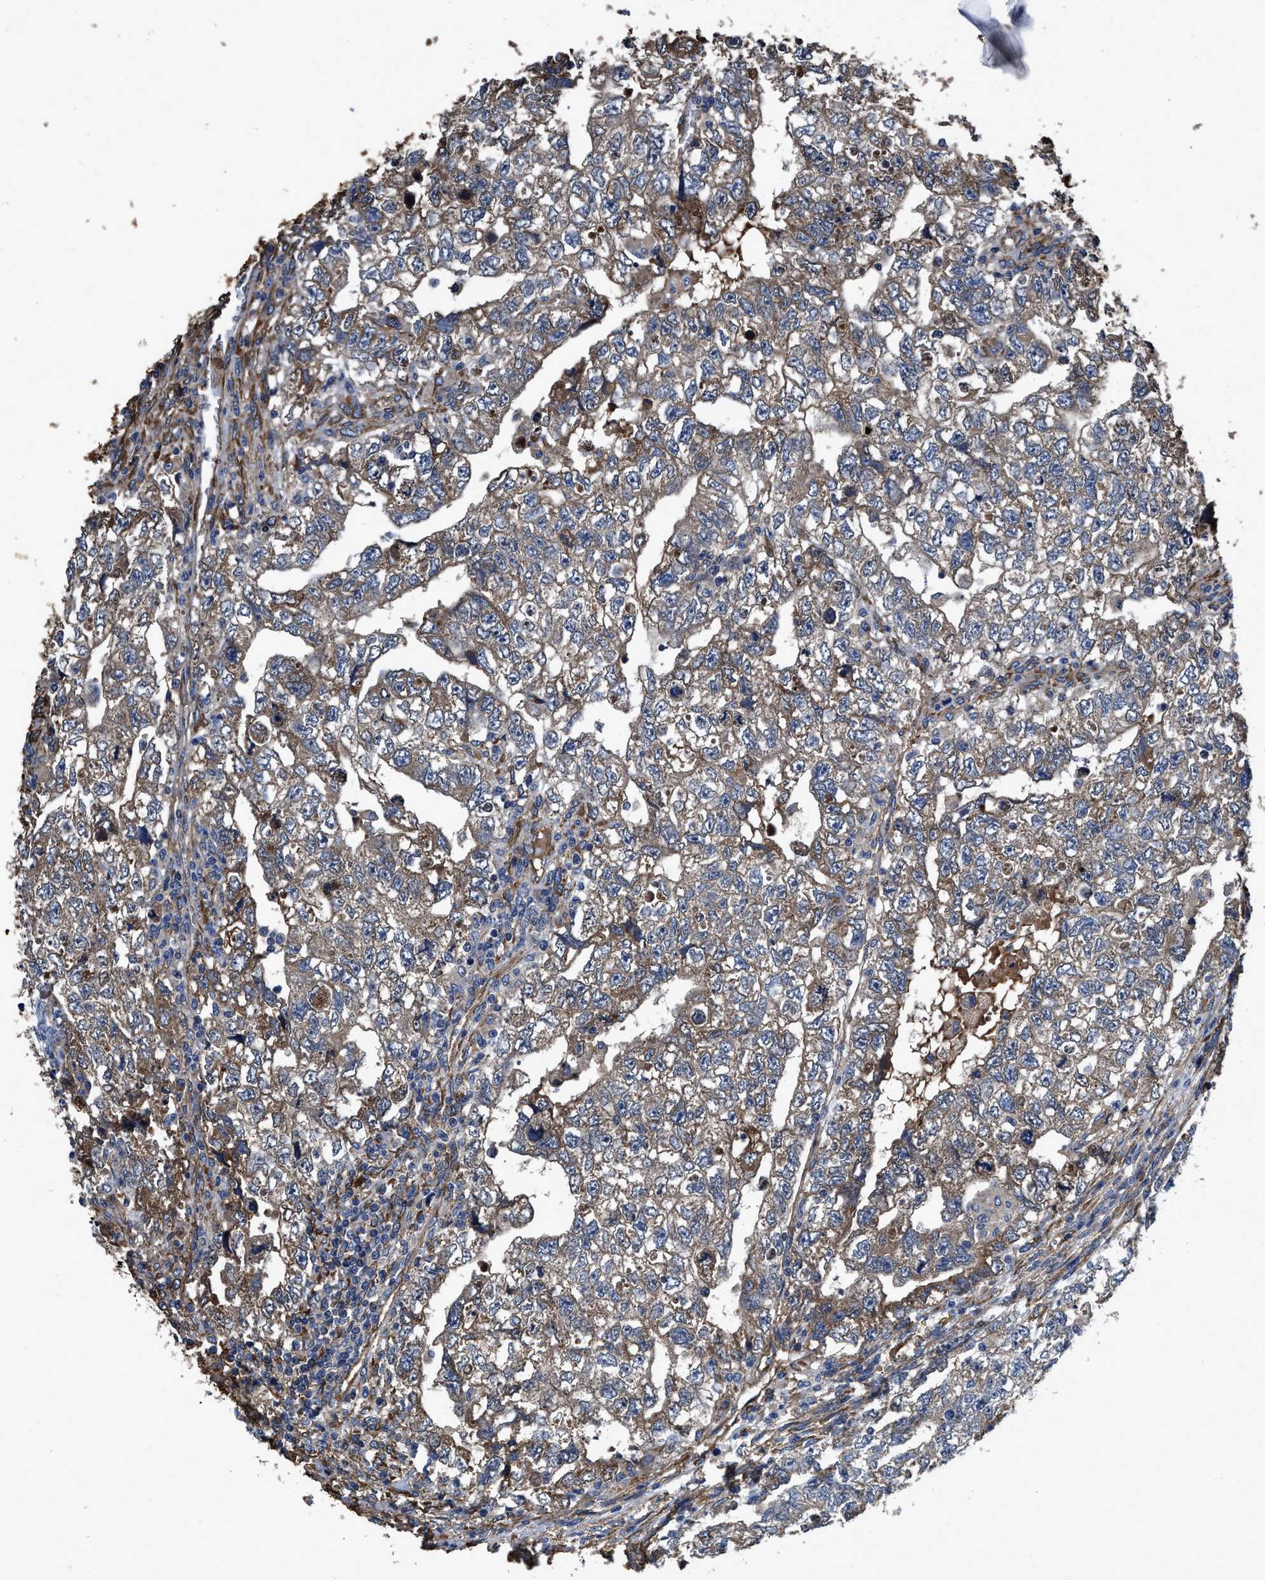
{"staining": {"intensity": "moderate", "quantity": ">75%", "location": "cytoplasmic/membranous"}, "tissue": "testis cancer", "cell_type": "Tumor cells", "image_type": "cancer", "snomed": [{"axis": "morphology", "description": "Carcinoma, Embryonal, NOS"}, {"axis": "topography", "description": "Testis"}], "caption": "Protein expression analysis of testis cancer exhibits moderate cytoplasmic/membranous positivity in approximately >75% of tumor cells.", "gene": "IDNK", "patient": {"sex": "male", "age": 36}}